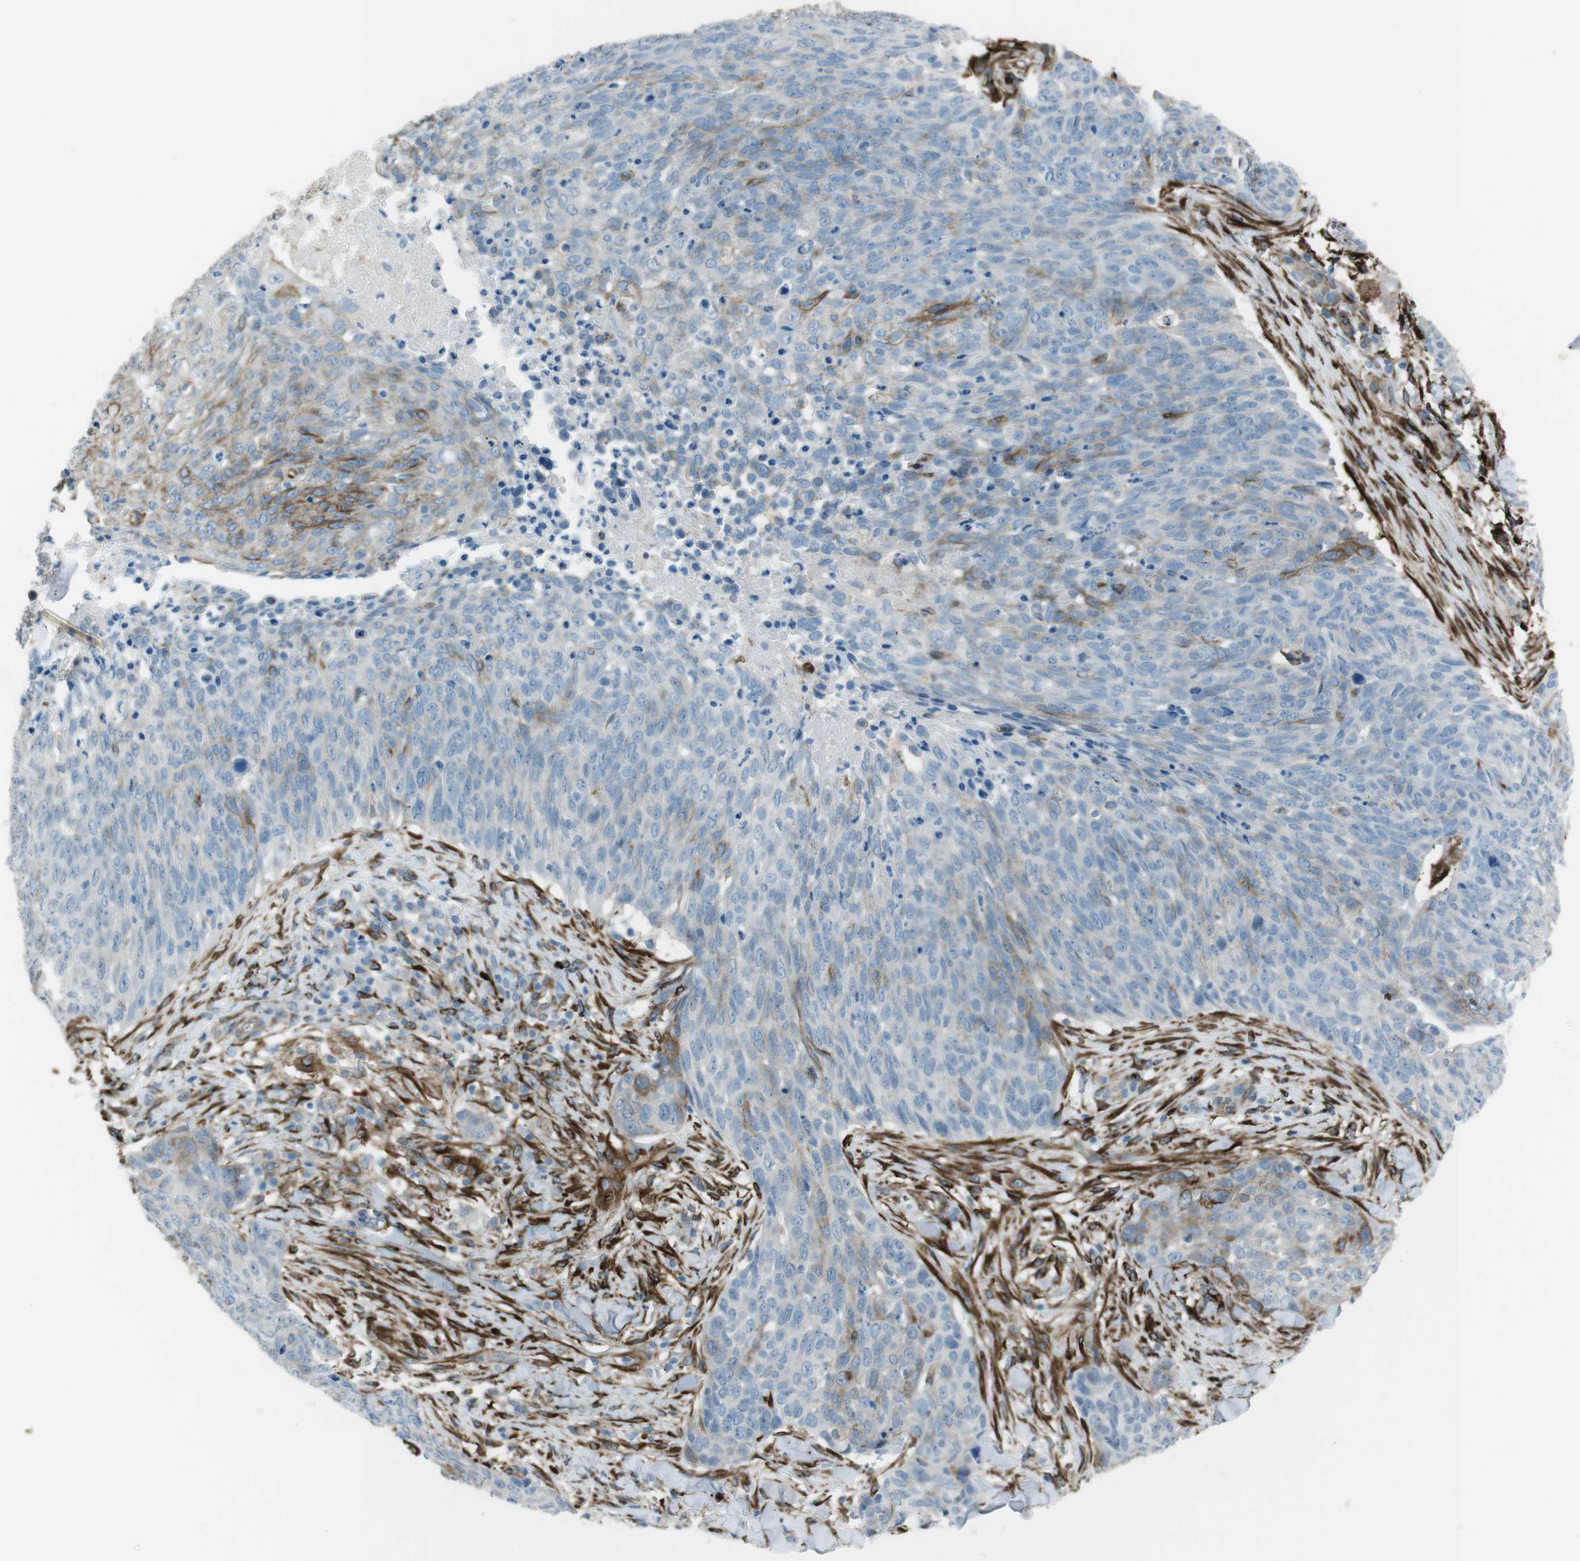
{"staining": {"intensity": "weak", "quantity": "<25%", "location": "cytoplasmic/membranous"}, "tissue": "skin cancer", "cell_type": "Tumor cells", "image_type": "cancer", "snomed": [{"axis": "morphology", "description": "Squamous cell carcinoma in situ, NOS"}, {"axis": "morphology", "description": "Squamous cell carcinoma, NOS"}, {"axis": "topography", "description": "Skin"}], "caption": "A histopathology image of human skin squamous cell carcinoma is negative for staining in tumor cells.", "gene": "TUBB2A", "patient": {"sex": "male", "age": 93}}